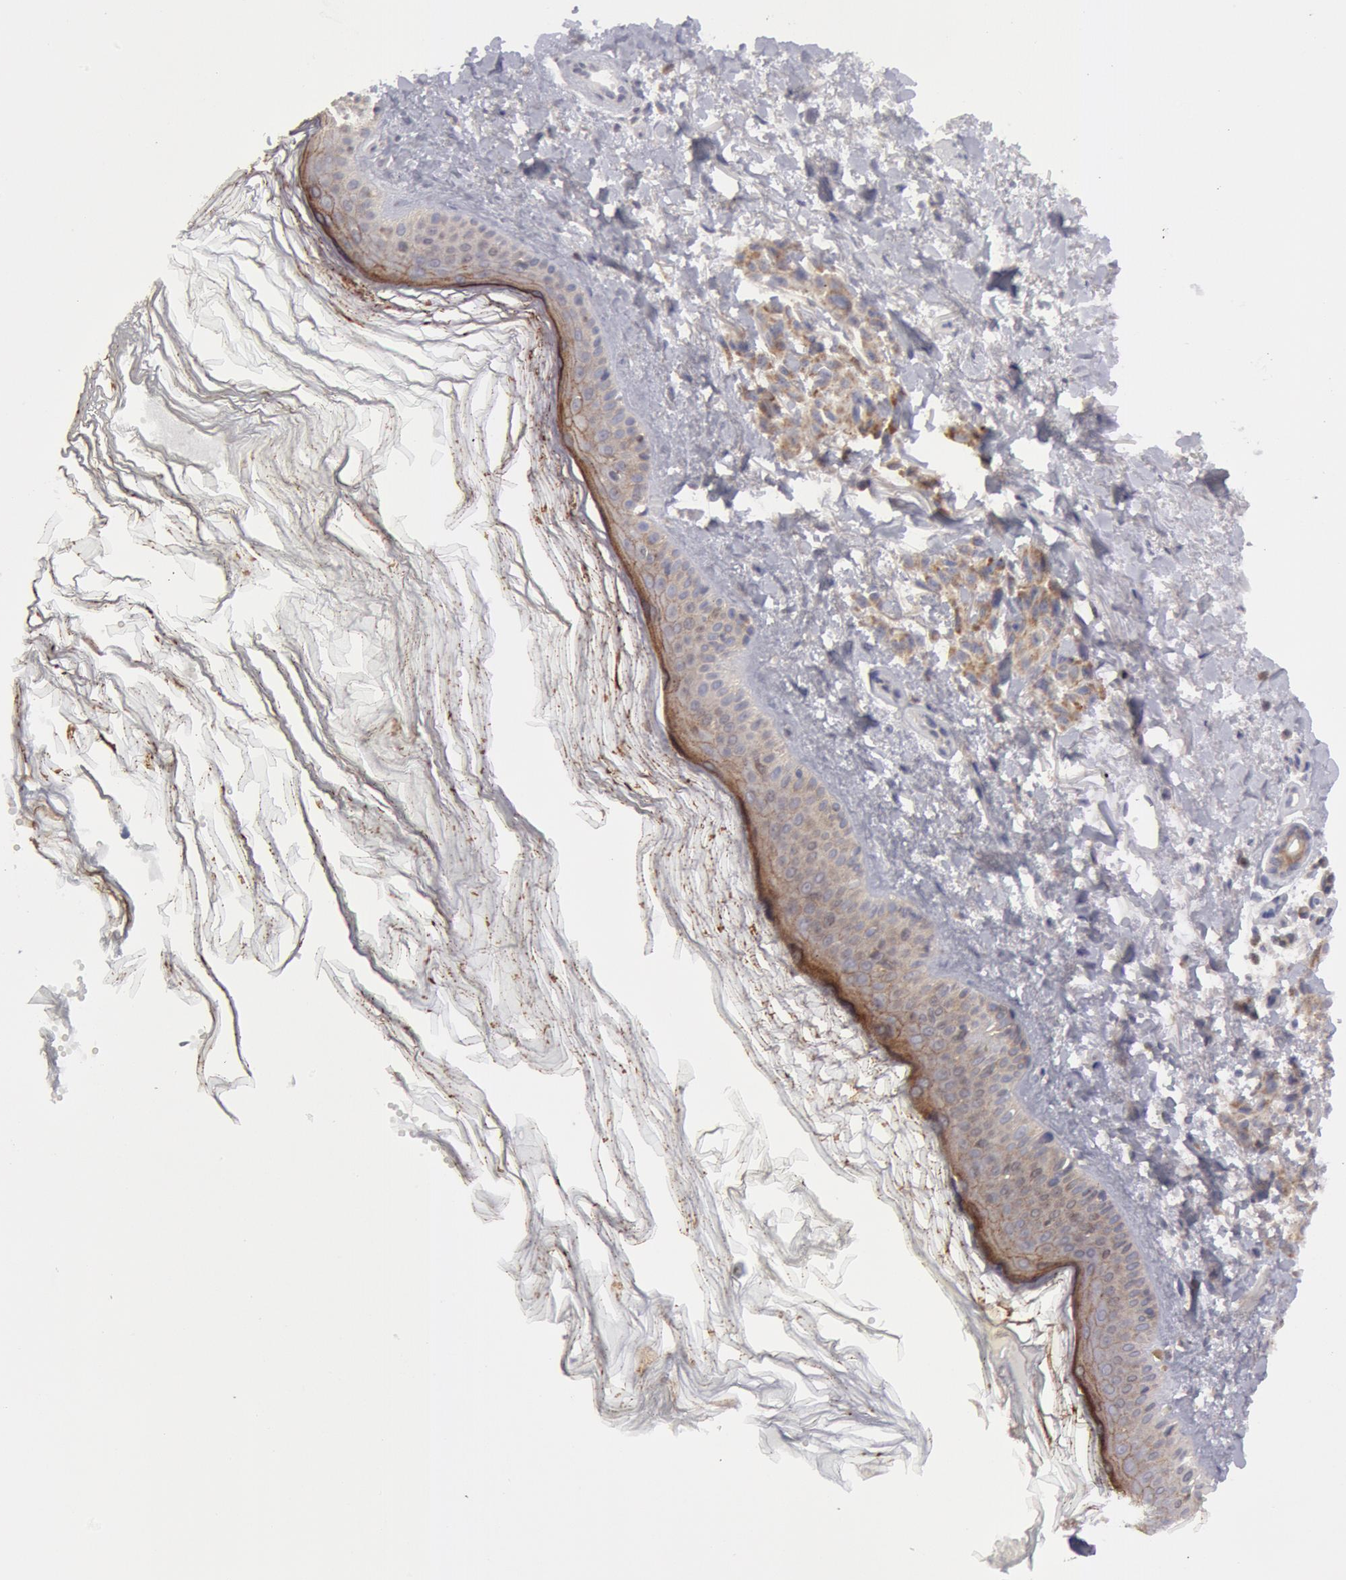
{"staining": {"intensity": "weak", "quantity": ">75%", "location": "cytoplasmic/membranous"}, "tissue": "melanoma", "cell_type": "Tumor cells", "image_type": "cancer", "snomed": [{"axis": "morphology", "description": "Malignant melanoma, NOS"}, {"axis": "topography", "description": "Skin"}], "caption": "Protein expression analysis of human melanoma reveals weak cytoplasmic/membranous staining in approximately >75% of tumor cells.", "gene": "ERBB2", "patient": {"sex": "female", "age": 73}}